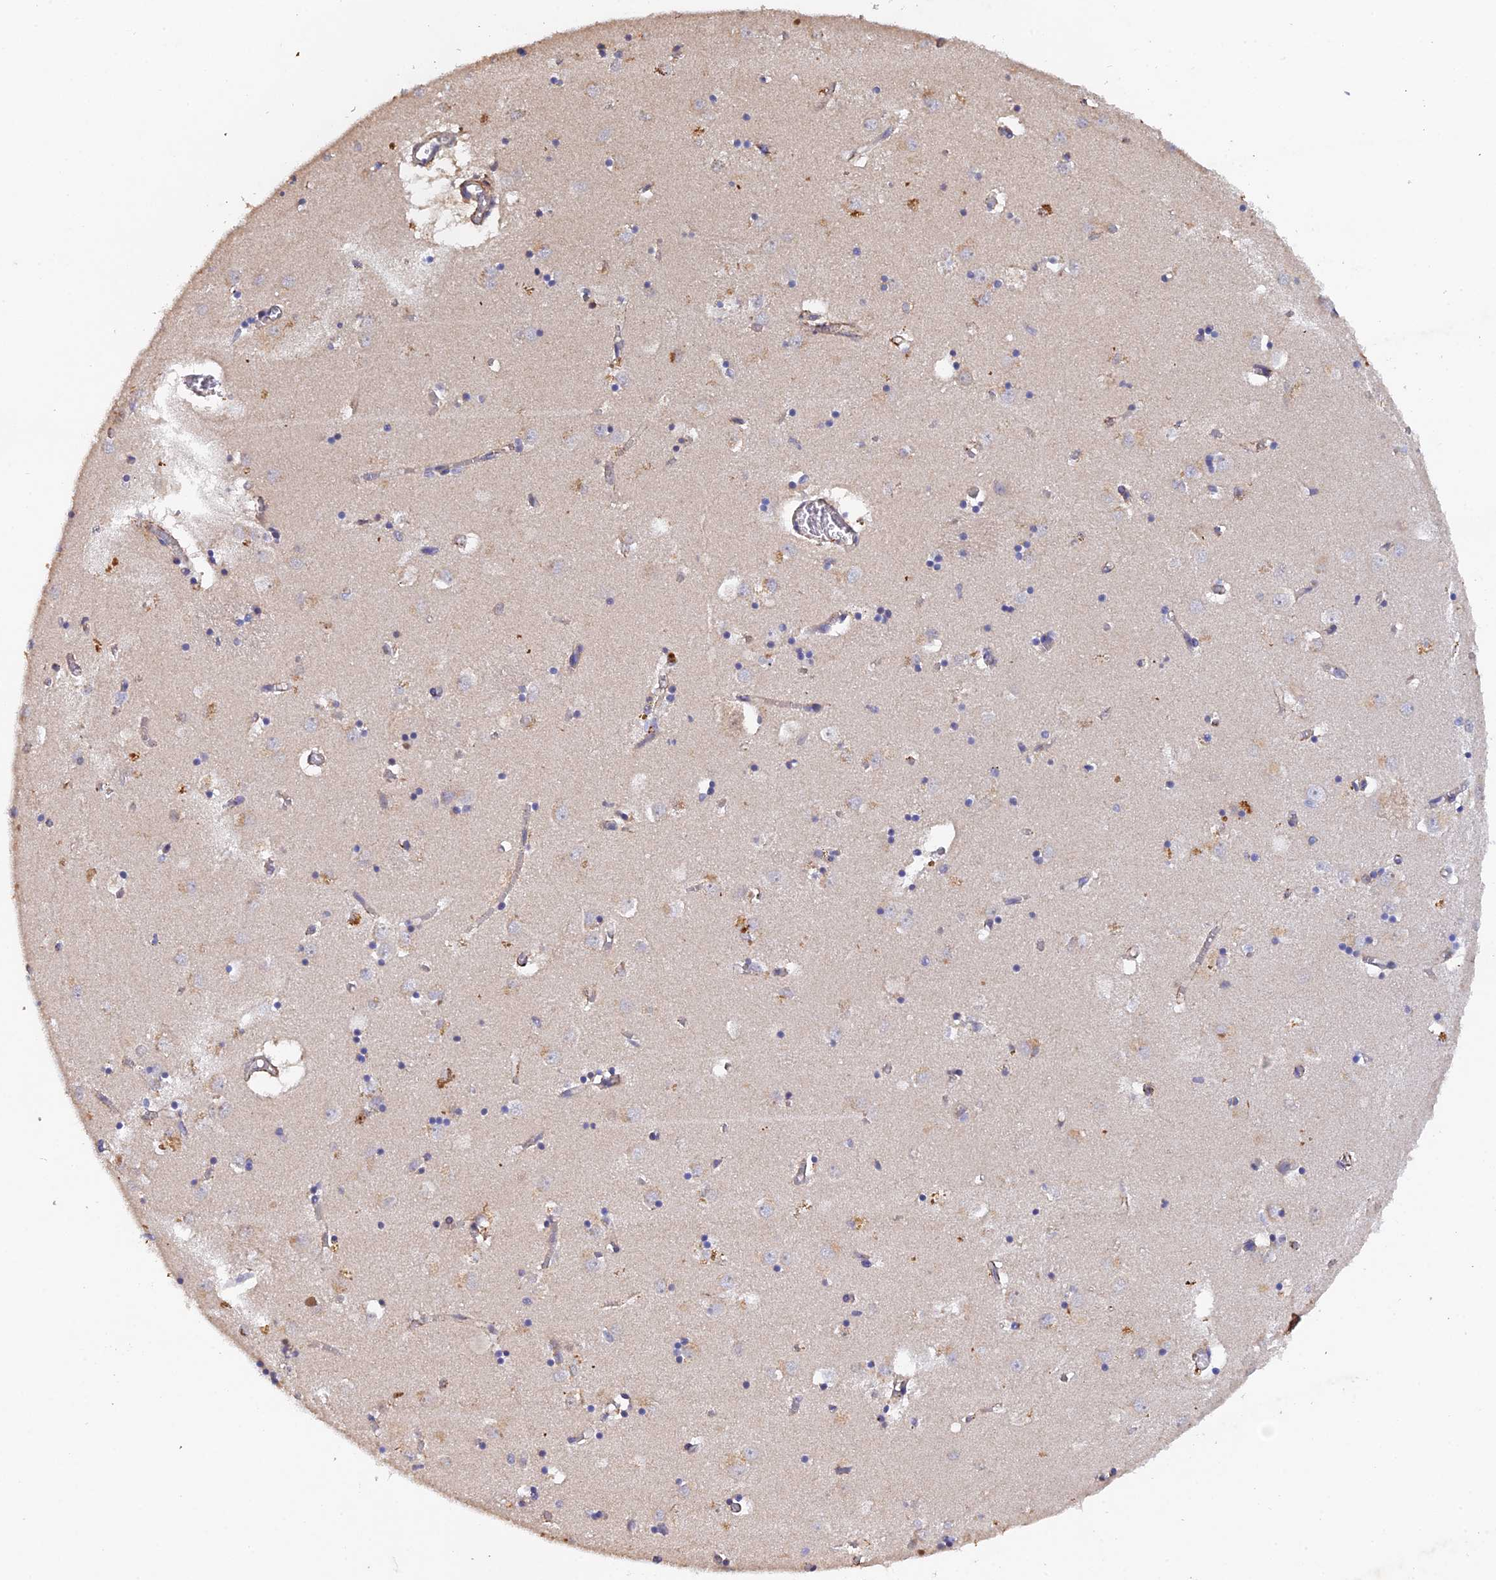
{"staining": {"intensity": "negative", "quantity": "none", "location": "none"}, "tissue": "caudate", "cell_type": "Glial cells", "image_type": "normal", "snomed": [{"axis": "morphology", "description": "Normal tissue, NOS"}, {"axis": "topography", "description": "Lateral ventricle wall"}], "caption": "This is a image of IHC staining of benign caudate, which shows no expression in glial cells. Nuclei are stained in blue.", "gene": "SLC39A13", "patient": {"sex": "male", "age": 70}}